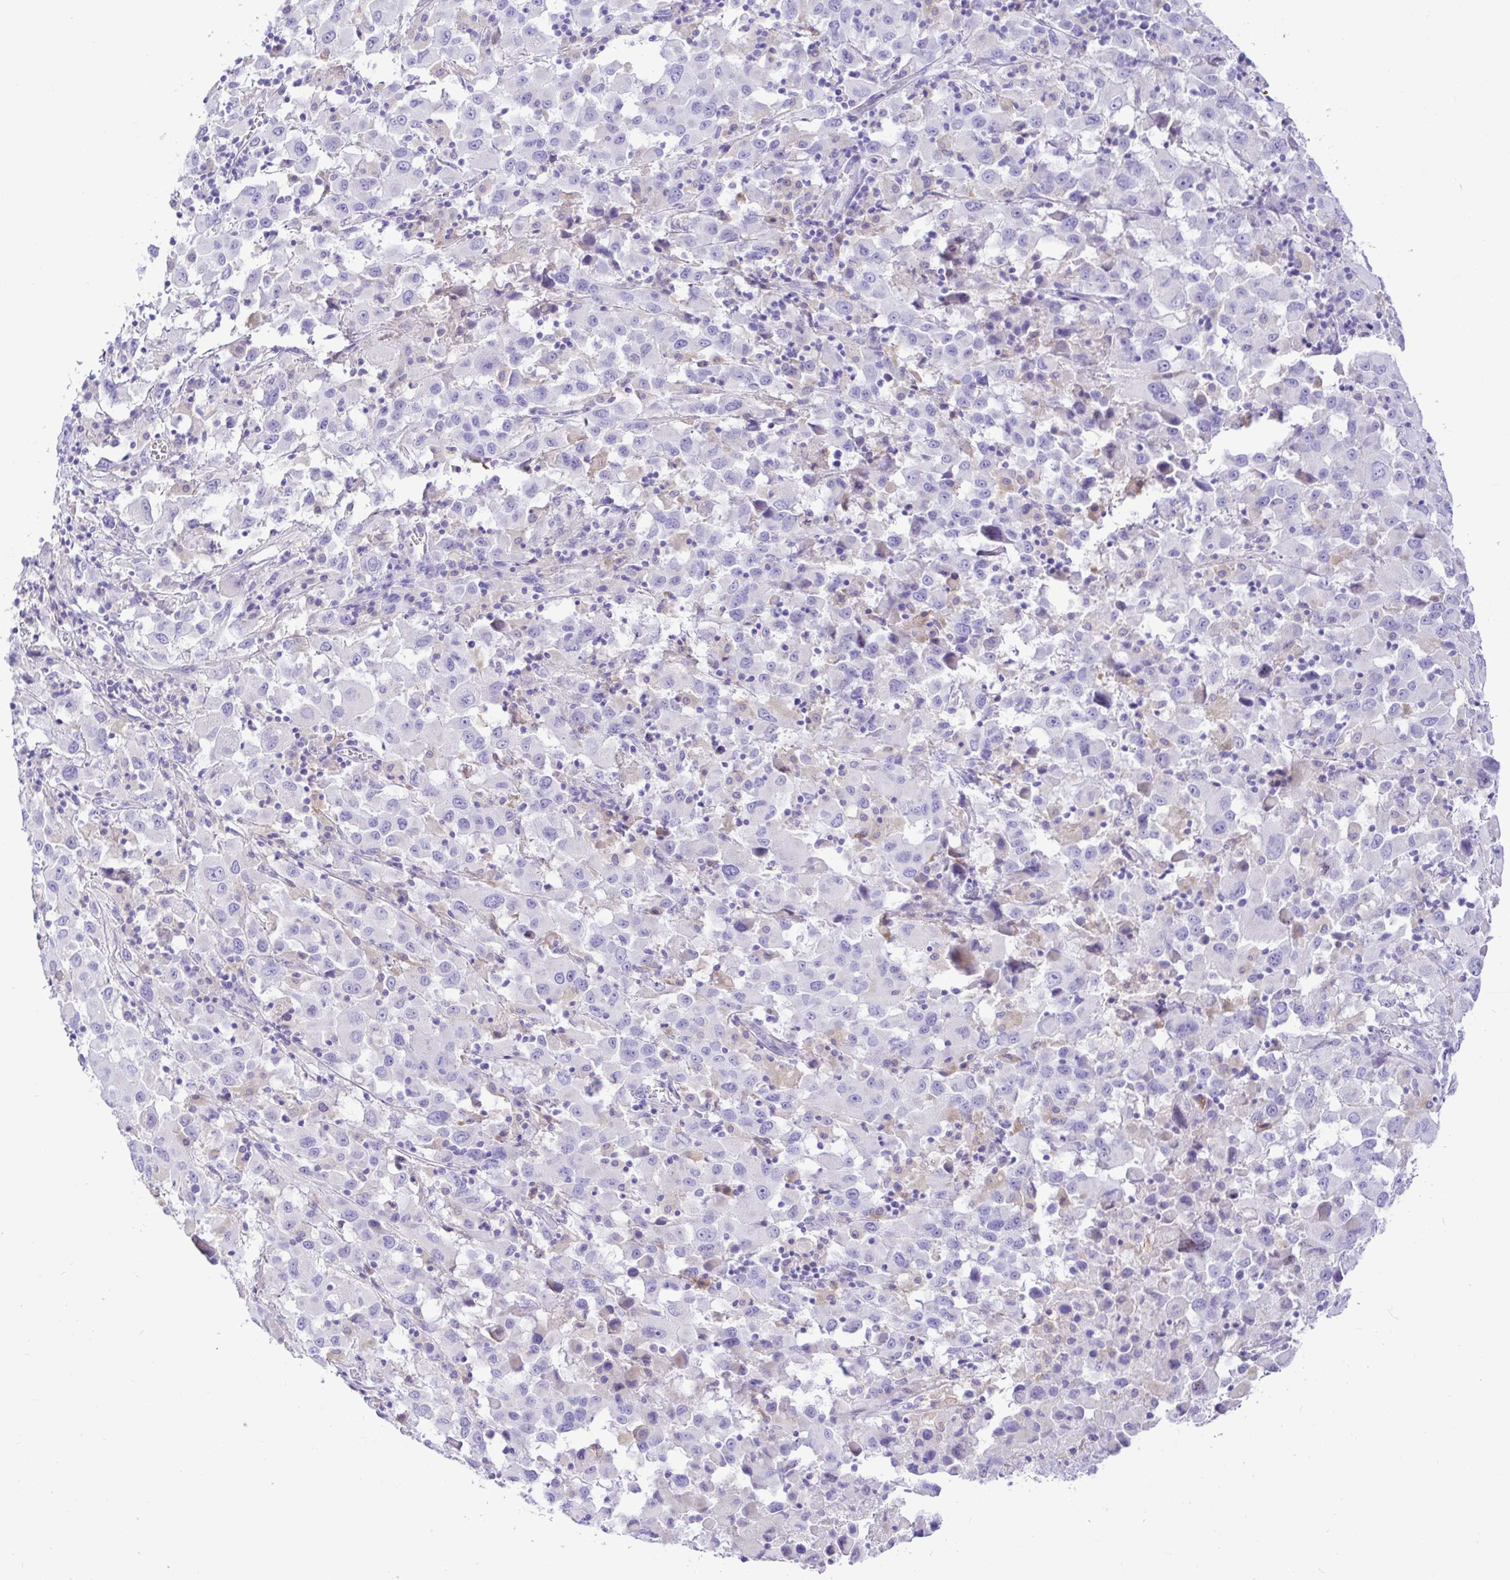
{"staining": {"intensity": "negative", "quantity": "none", "location": "none"}, "tissue": "melanoma", "cell_type": "Tumor cells", "image_type": "cancer", "snomed": [{"axis": "morphology", "description": "Malignant melanoma, Metastatic site"}, {"axis": "topography", "description": "Soft tissue"}], "caption": "Immunohistochemistry of melanoma displays no positivity in tumor cells.", "gene": "BACE2", "patient": {"sex": "male", "age": 50}}